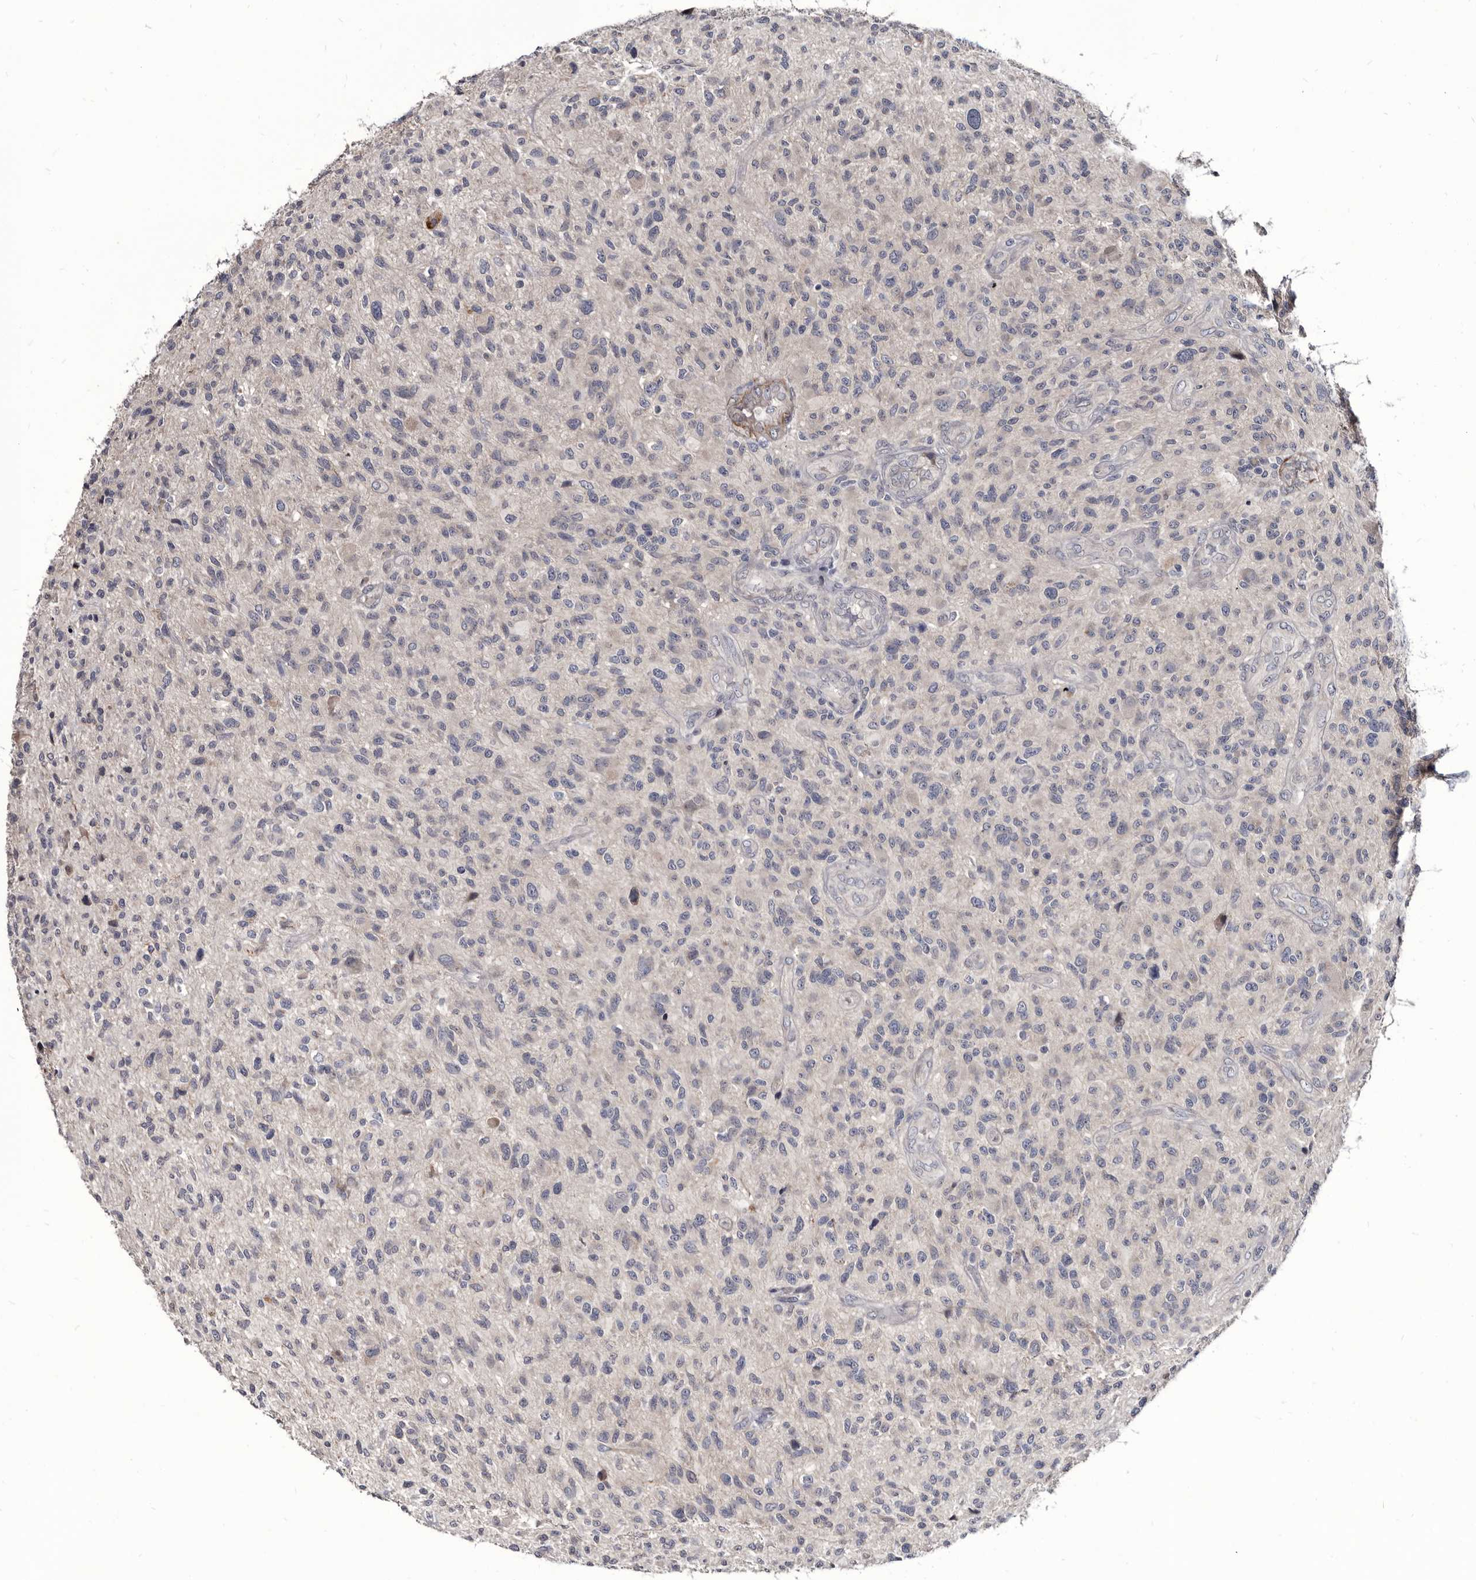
{"staining": {"intensity": "negative", "quantity": "none", "location": "none"}, "tissue": "glioma", "cell_type": "Tumor cells", "image_type": "cancer", "snomed": [{"axis": "morphology", "description": "Glioma, malignant, High grade"}, {"axis": "topography", "description": "Brain"}], "caption": "An image of human glioma is negative for staining in tumor cells.", "gene": "PROM1", "patient": {"sex": "male", "age": 47}}